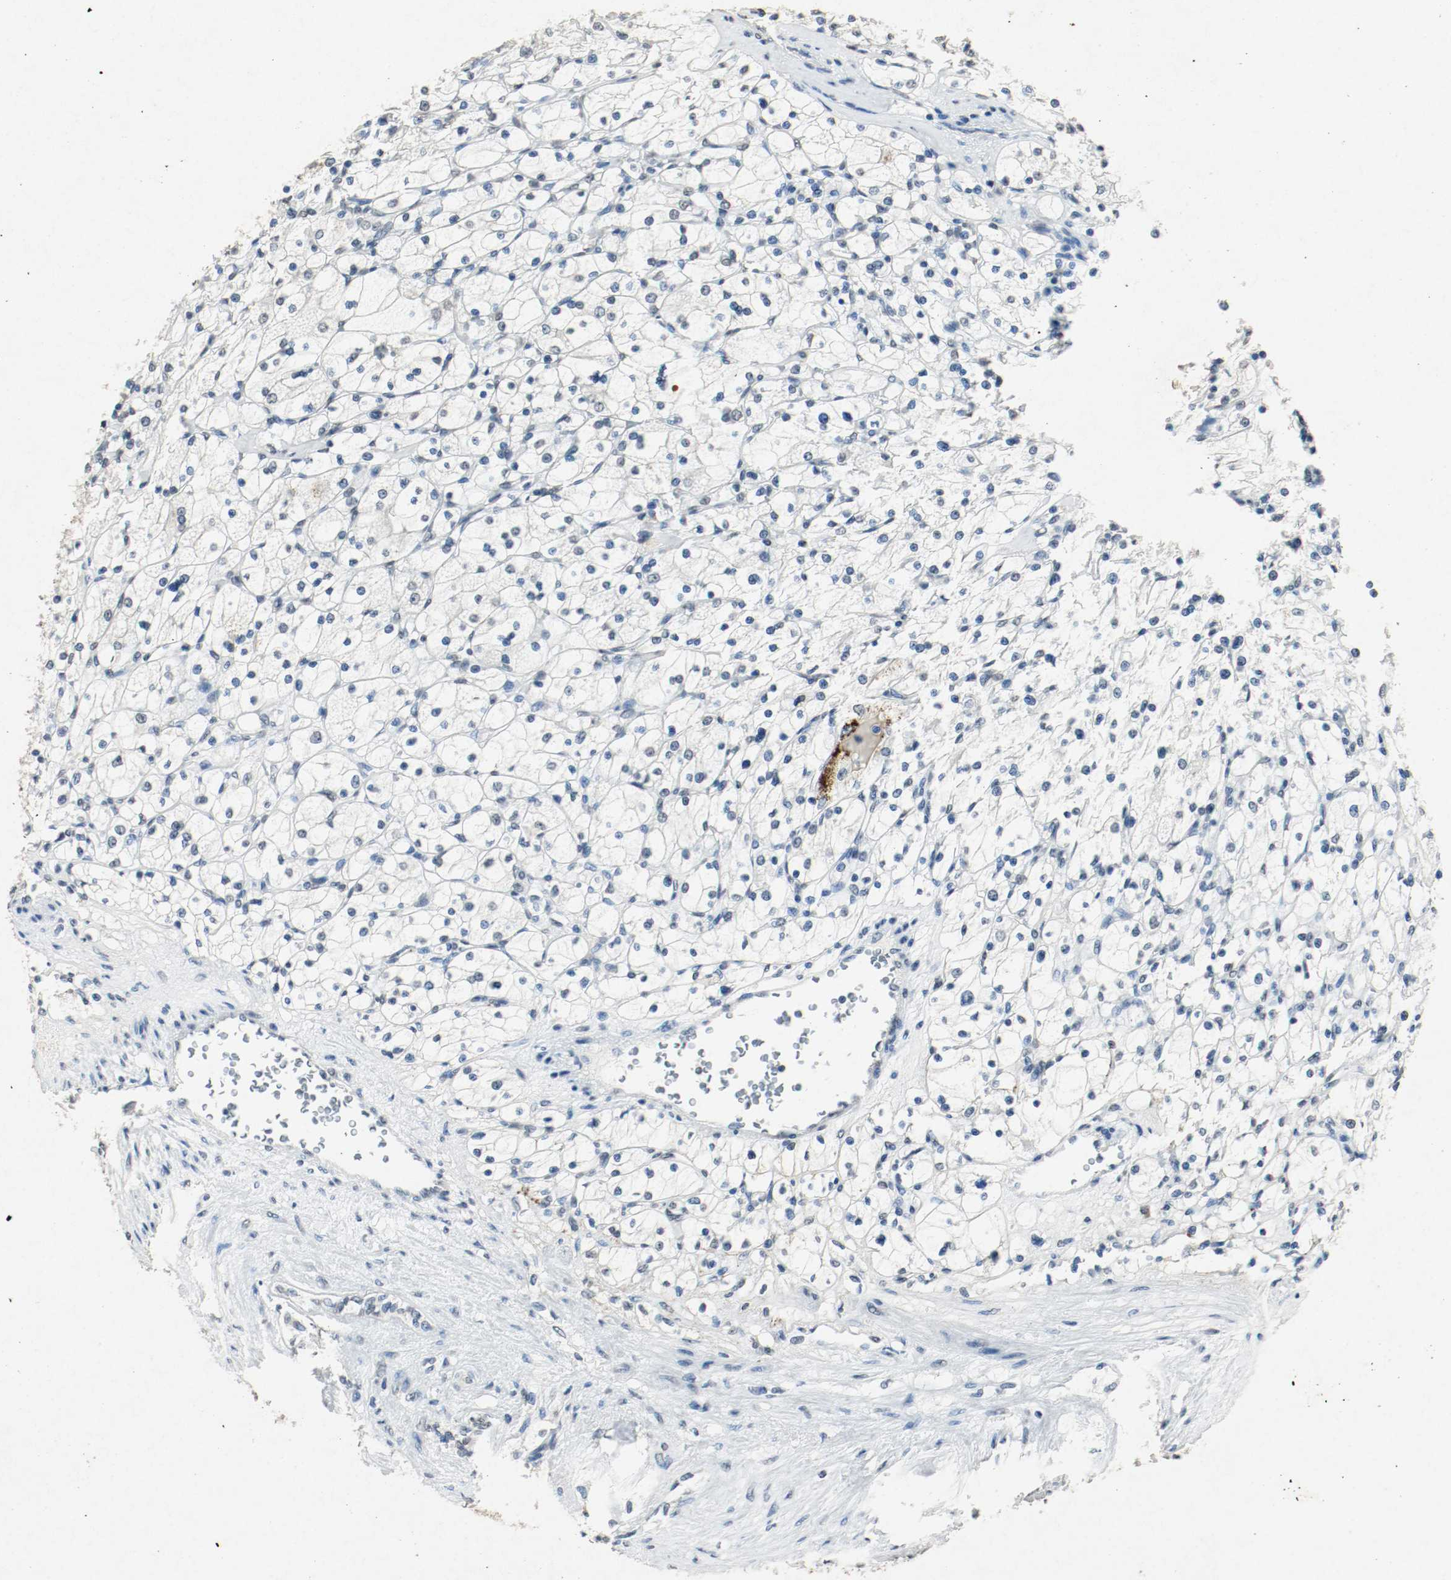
{"staining": {"intensity": "negative", "quantity": "none", "location": "none"}, "tissue": "renal cancer", "cell_type": "Tumor cells", "image_type": "cancer", "snomed": [{"axis": "morphology", "description": "Adenocarcinoma, NOS"}, {"axis": "topography", "description": "Kidney"}], "caption": "IHC of human renal adenocarcinoma demonstrates no staining in tumor cells.", "gene": "DNMT1", "patient": {"sex": "female", "age": 83}}